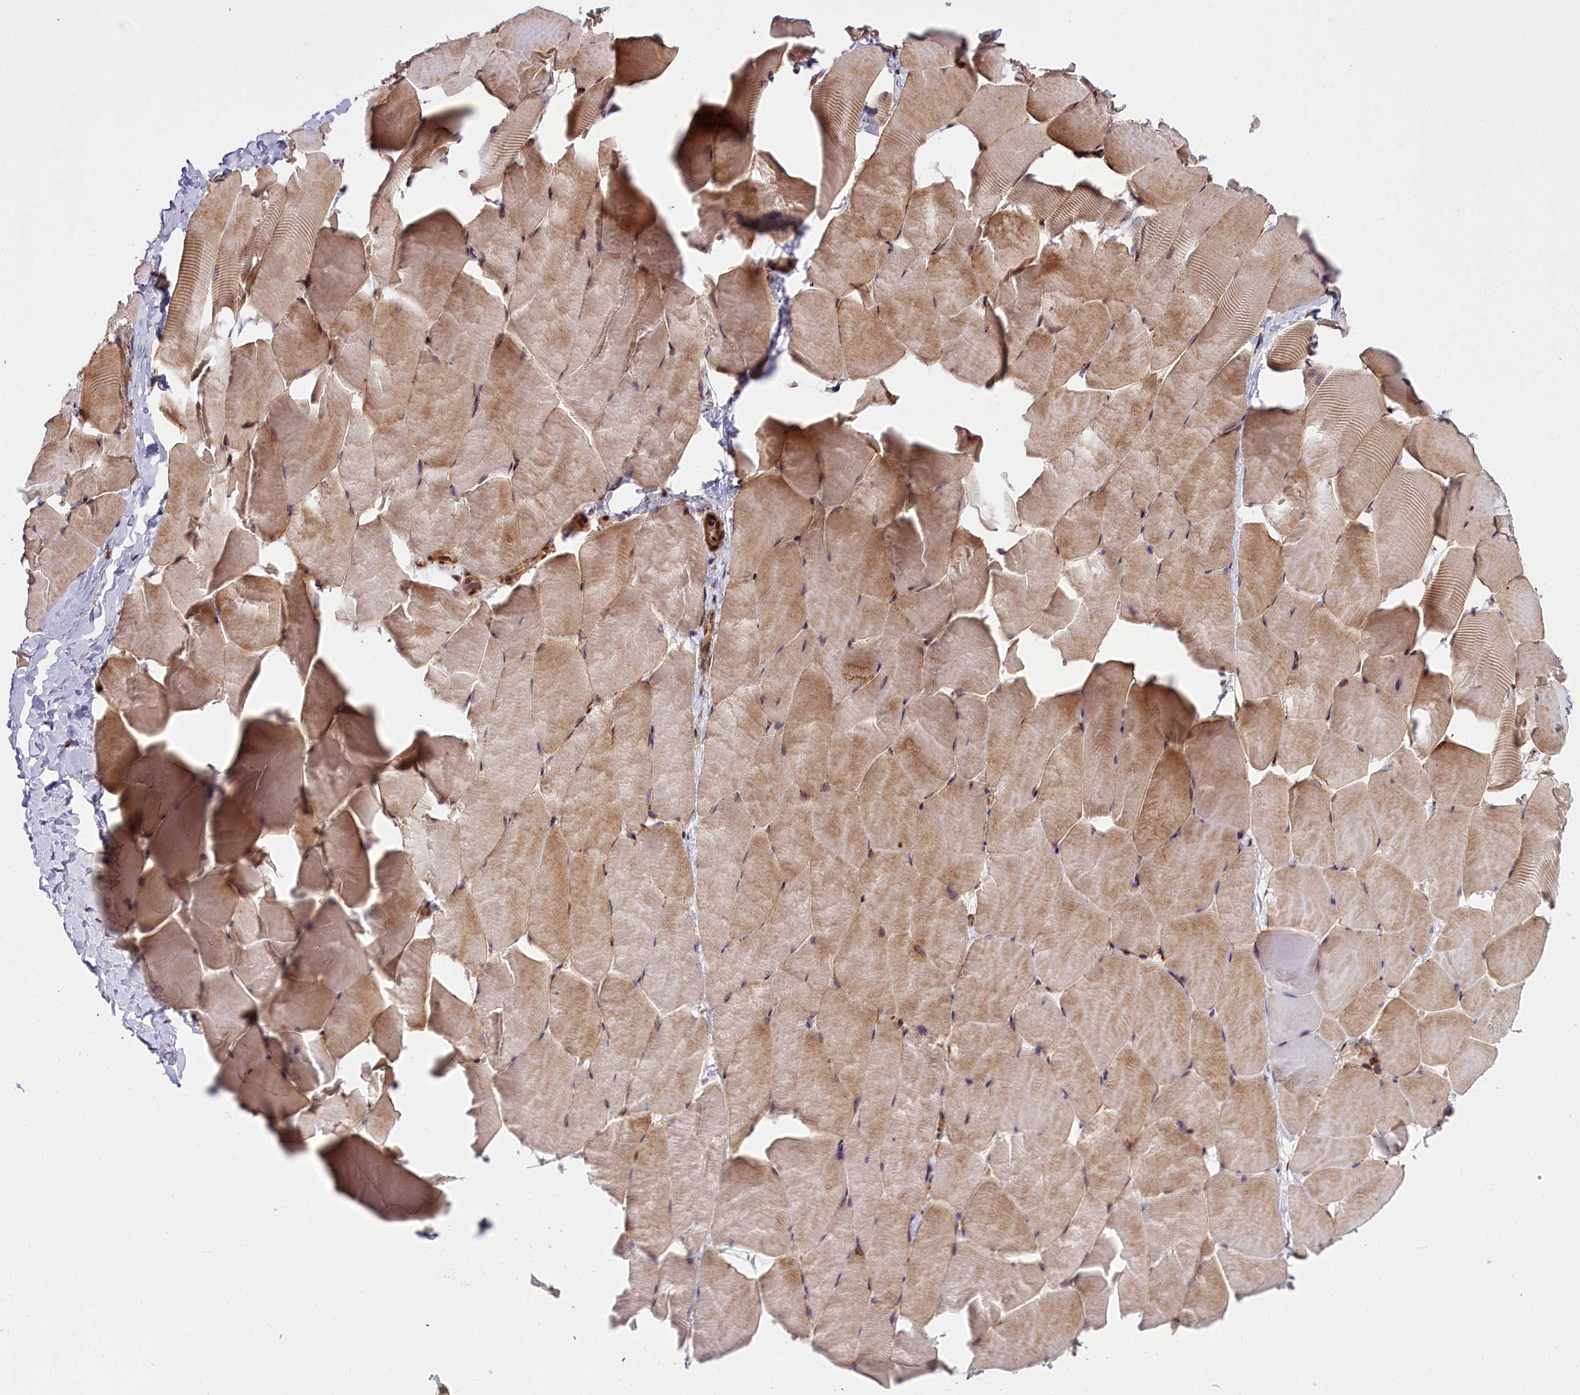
{"staining": {"intensity": "moderate", "quantity": "25%-75%", "location": "cytoplasmic/membranous"}, "tissue": "skeletal muscle", "cell_type": "Myocytes", "image_type": "normal", "snomed": [{"axis": "morphology", "description": "Normal tissue, NOS"}, {"axis": "topography", "description": "Skeletal muscle"}], "caption": "The photomicrograph exhibits immunohistochemical staining of normal skeletal muscle. There is moderate cytoplasmic/membranous expression is present in about 25%-75% of myocytes. The staining was performed using DAB (3,3'-diaminobenzidine) to visualize the protein expression in brown, while the nuclei were stained in blue with hematoxylin (Magnification: 20x).", "gene": "GLYATL3", "patient": {"sex": "male", "age": 25}}